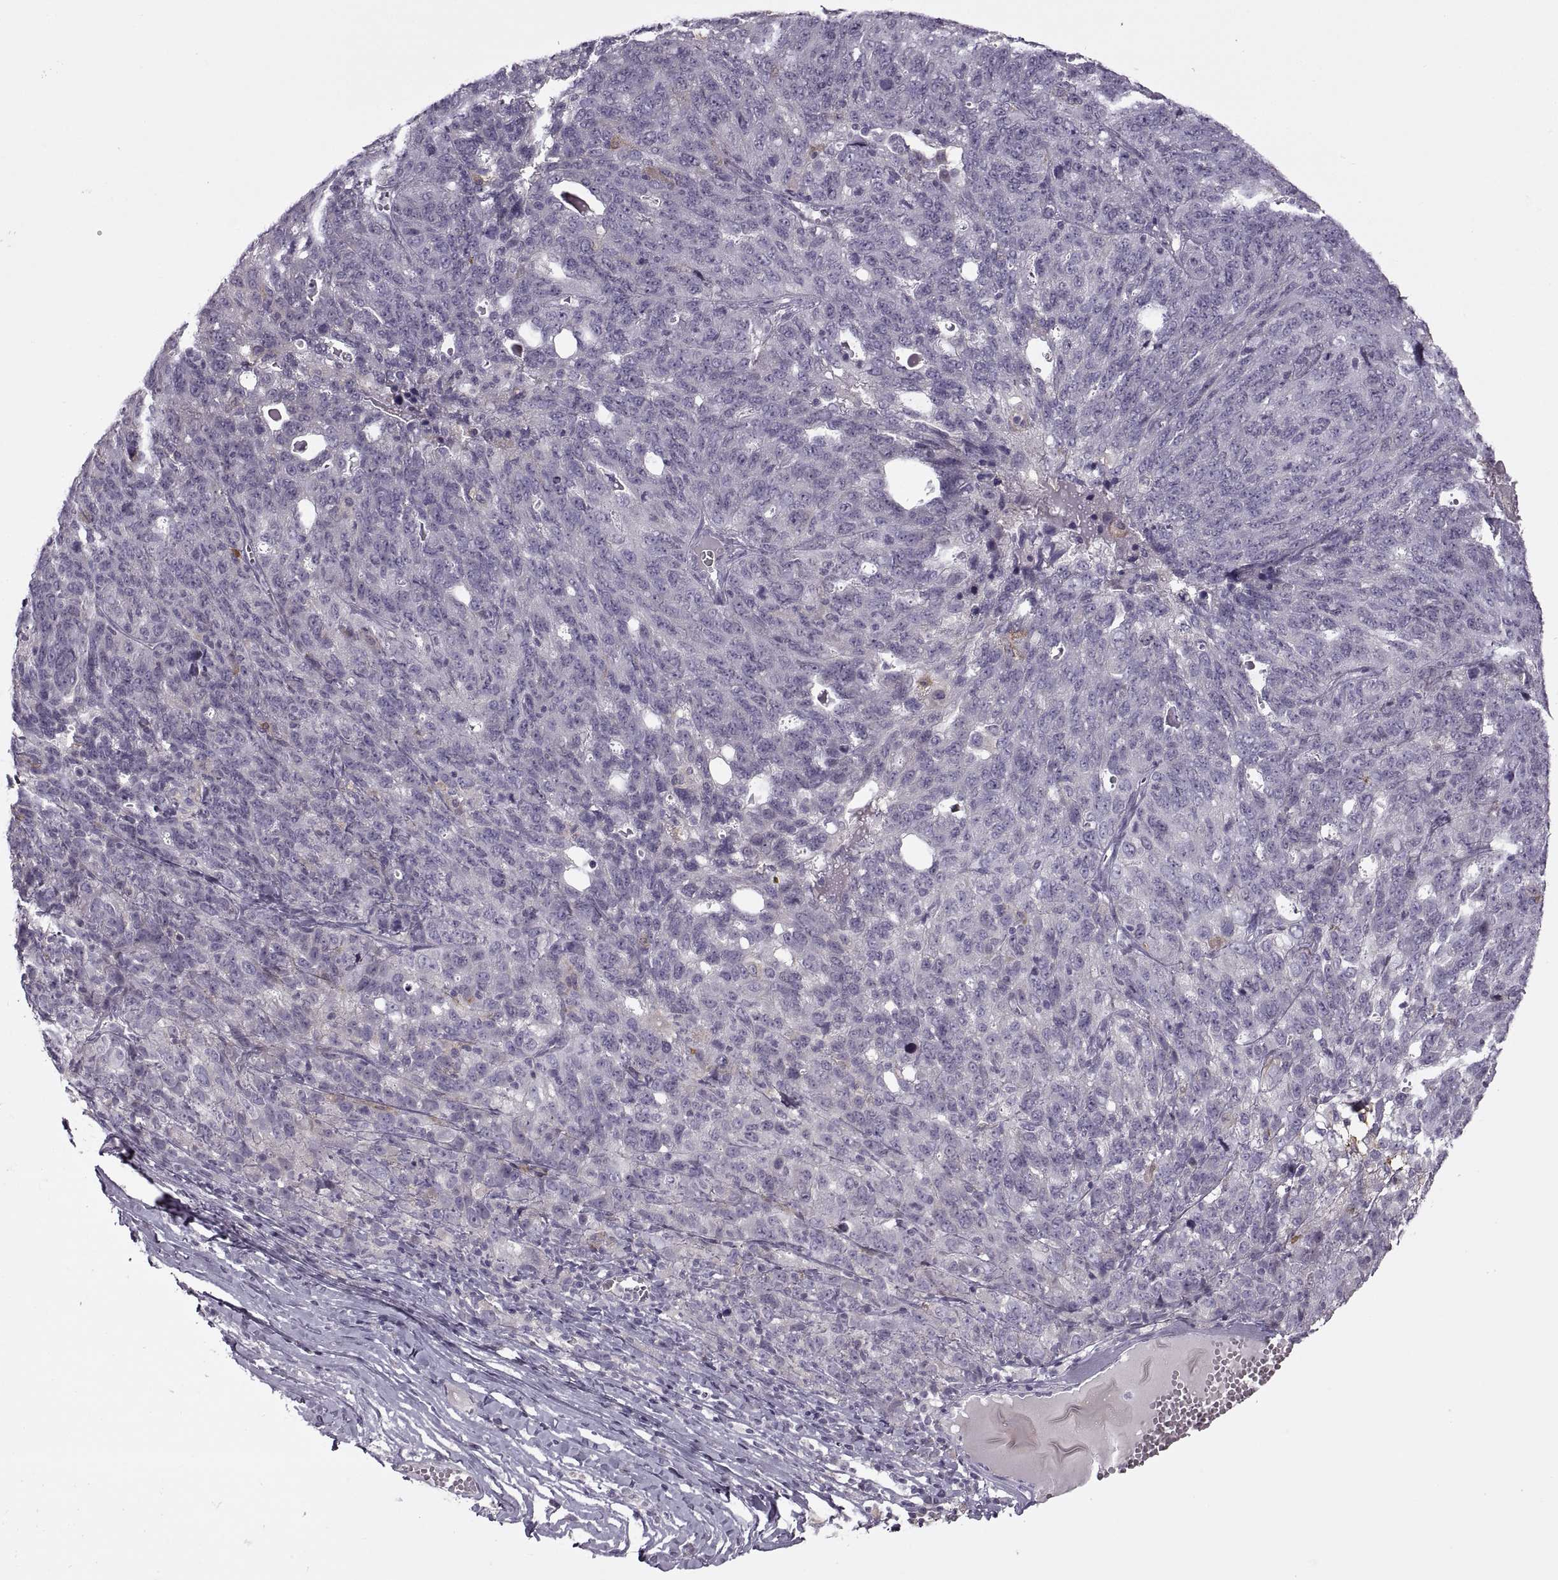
{"staining": {"intensity": "negative", "quantity": "none", "location": "none"}, "tissue": "ovarian cancer", "cell_type": "Tumor cells", "image_type": "cancer", "snomed": [{"axis": "morphology", "description": "Cystadenocarcinoma, serous, NOS"}, {"axis": "topography", "description": "Ovary"}], "caption": "Immunohistochemical staining of serous cystadenocarcinoma (ovarian) displays no significant expression in tumor cells.", "gene": "H2AP", "patient": {"sex": "female", "age": 71}}